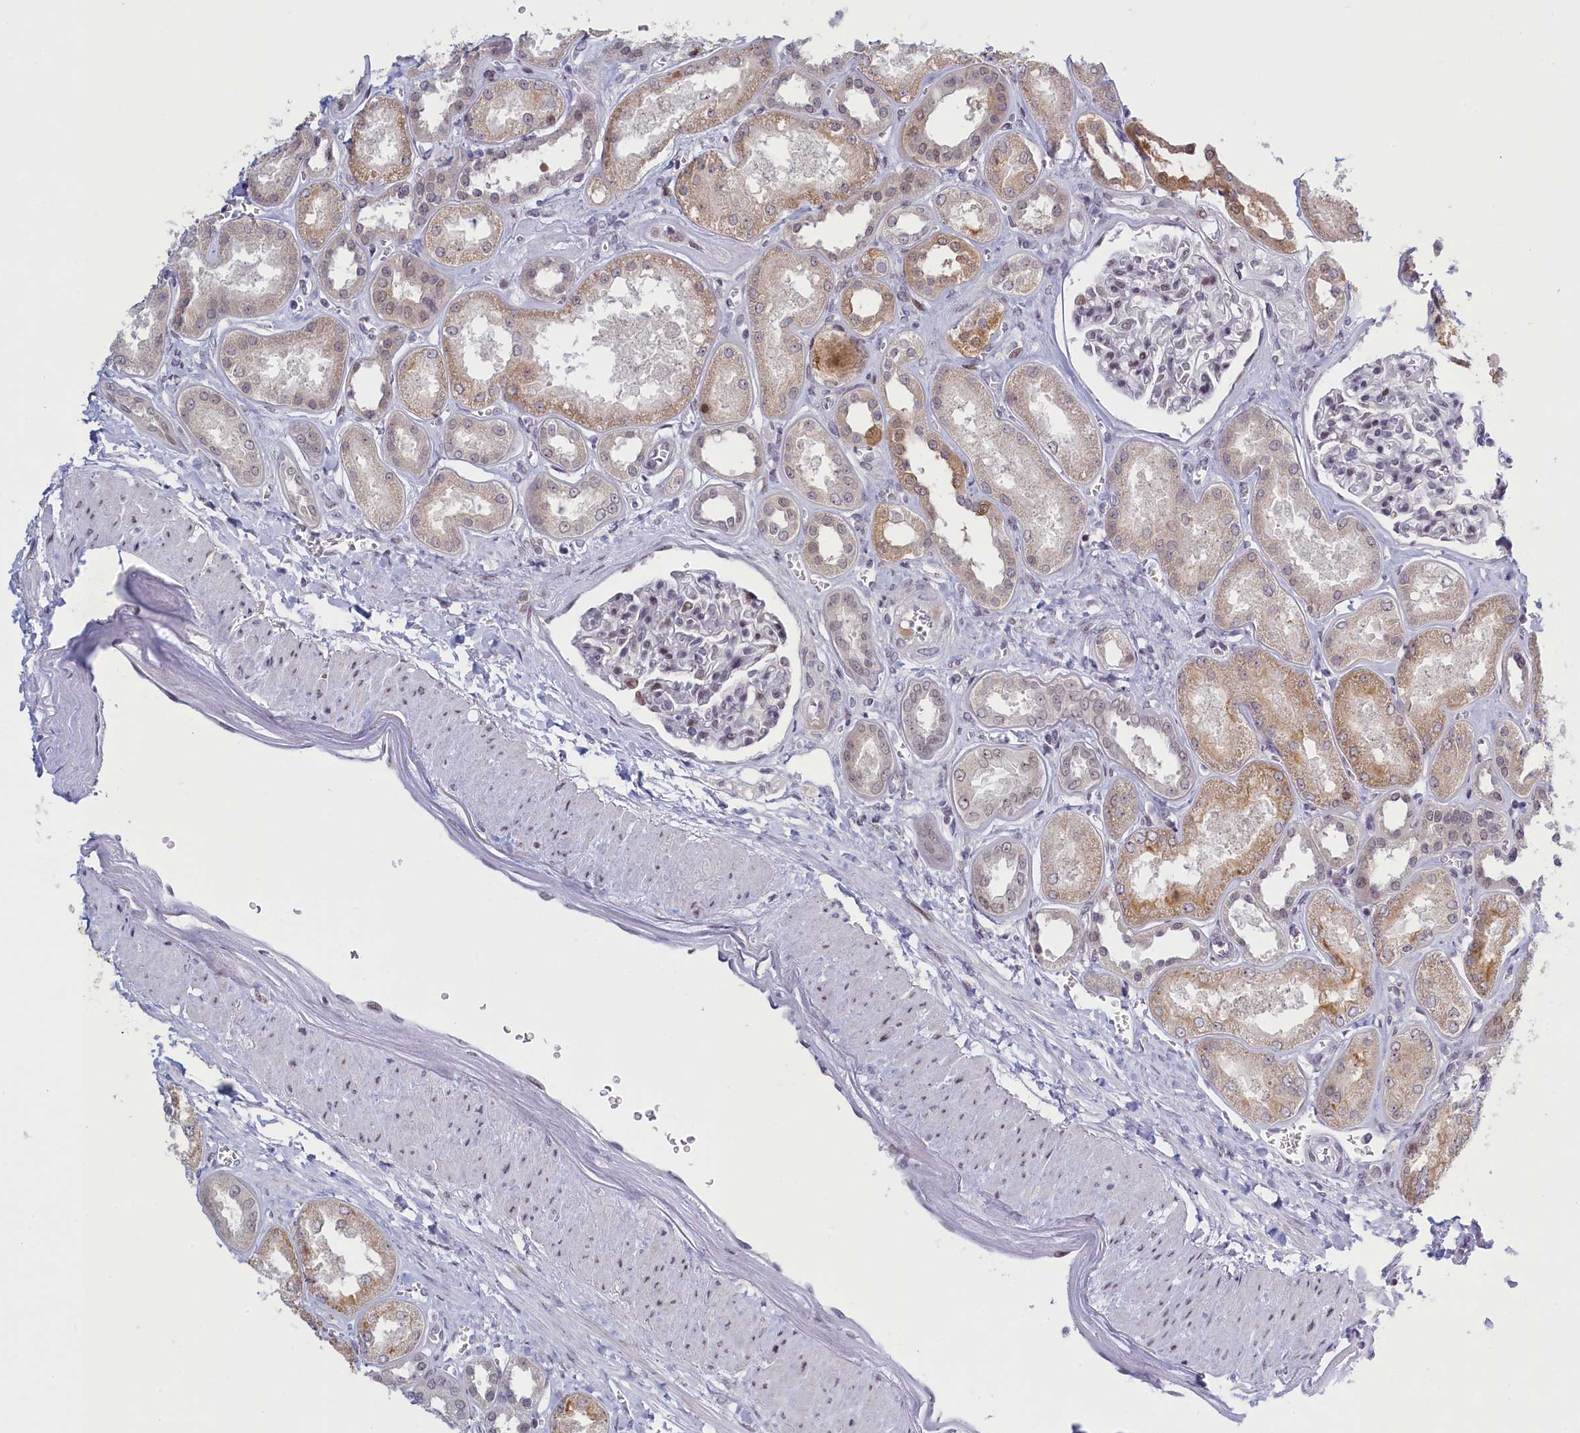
{"staining": {"intensity": "moderate", "quantity": "<25%", "location": "nuclear"}, "tissue": "kidney", "cell_type": "Cells in glomeruli", "image_type": "normal", "snomed": [{"axis": "morphology", "description": "Normal tissue, NOS"}, {"axis": "morphology", "description": "Adenocarcinoma, NOS"}, {"axis": "topography", "description": "Kidney"}], "caption": "Immunohistochemistry of benign human kidney exhibits low levels of moderate nuclear staining in approximately <25% of cells in glomeruli.", "gene": "ATF7IP2", "patient": {"sex": "female", "age": 68}}